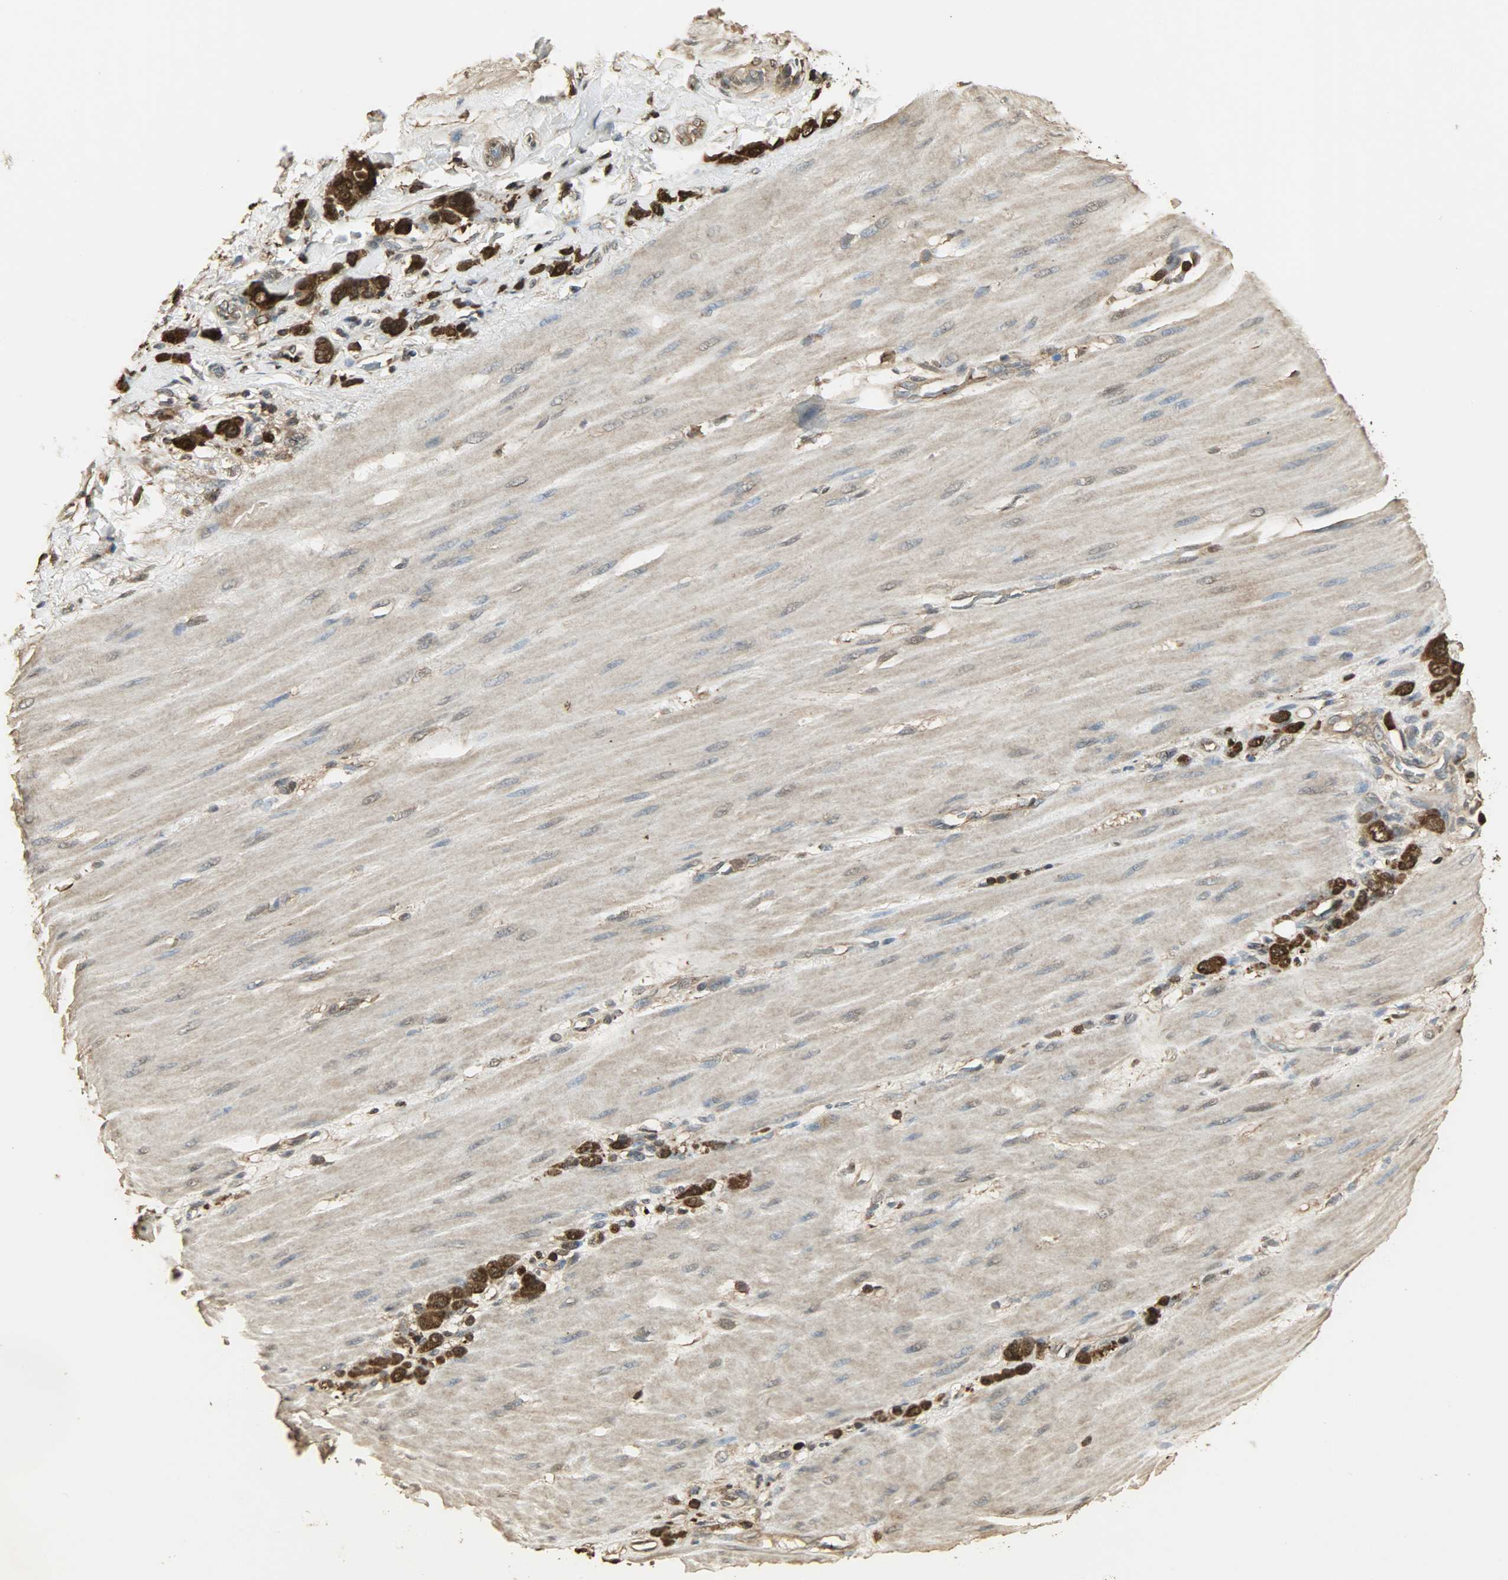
{"staining": {"intensity": "strong", "quantity": ">75%", "location": "cytoplasmic/membranous,nuclear"}, "tissue": "stomach cancer", "cell_type": "Tumor cells", "image_type": "cancer", "snomed": [{"axis": "morphology", "description": "Adenocarcinoma, NOS"}, {"axis": "topography", "description": "Stomach"}], "caption": "Protein expression analysis of human stomach cancer (adenocarcinoma) reveals strong cytoplasmic/membranous and nuclear expression in approximately >75% of tumor cells.", "gene": "YWHAZ", "patient": {"sex": "male", "age": 82}}